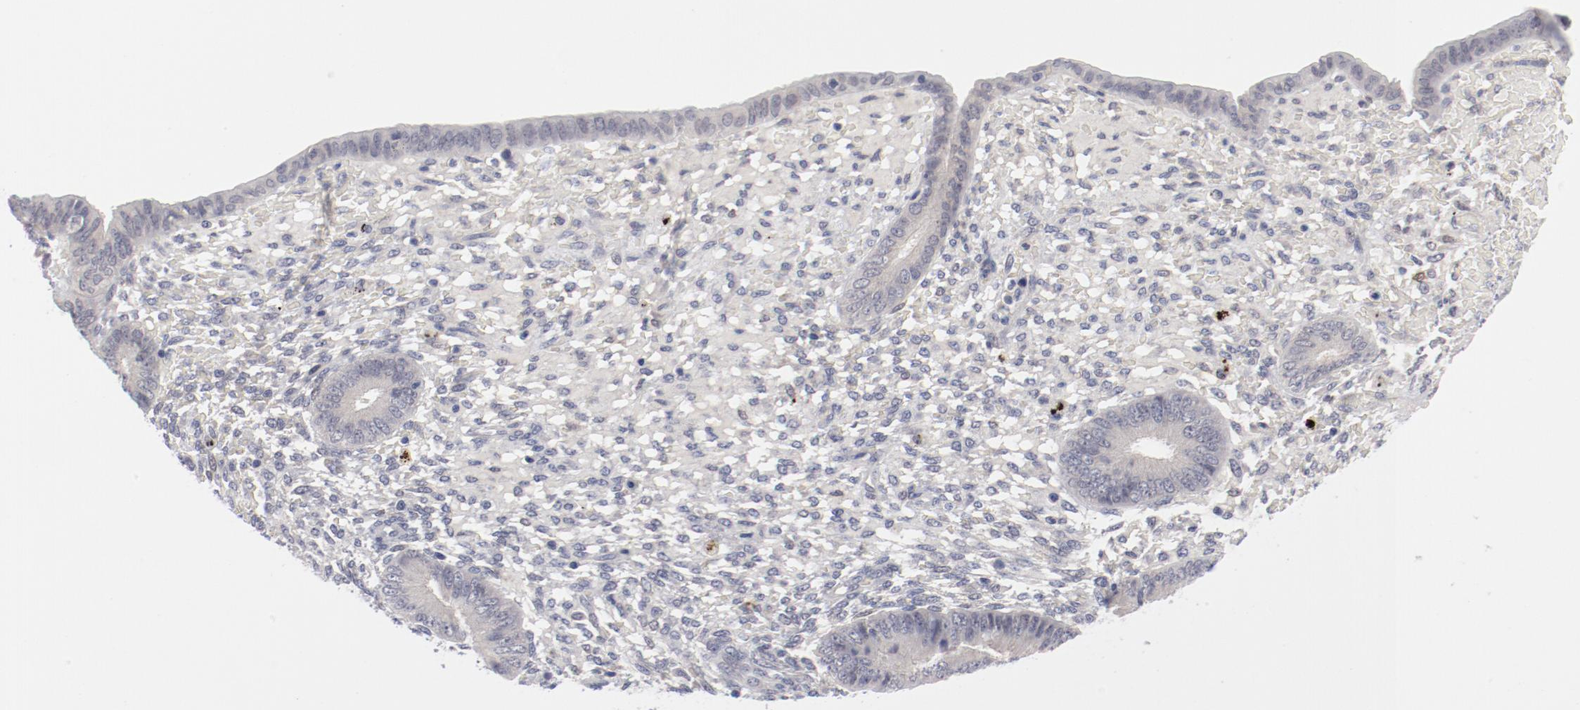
{"staining": {"intensity": "negative", "quantity": "none", "location": "none"}, "tissue": "endometrium", "cell_type": "Cells in endometrial stroma", "image_type": "normal", "snomed": [{"axis": "morphology", "description": "Normal tissue, NOS"}, {"axis": "topography", "description": "Endometrium"}], "caption": "DAB immunohistochemical staining of normal human endometrium demonstrates no significant staining in cells in endometrial stroma.", "gene": "SH3BGR", "patient": {"sex": "female", "age": 42}}